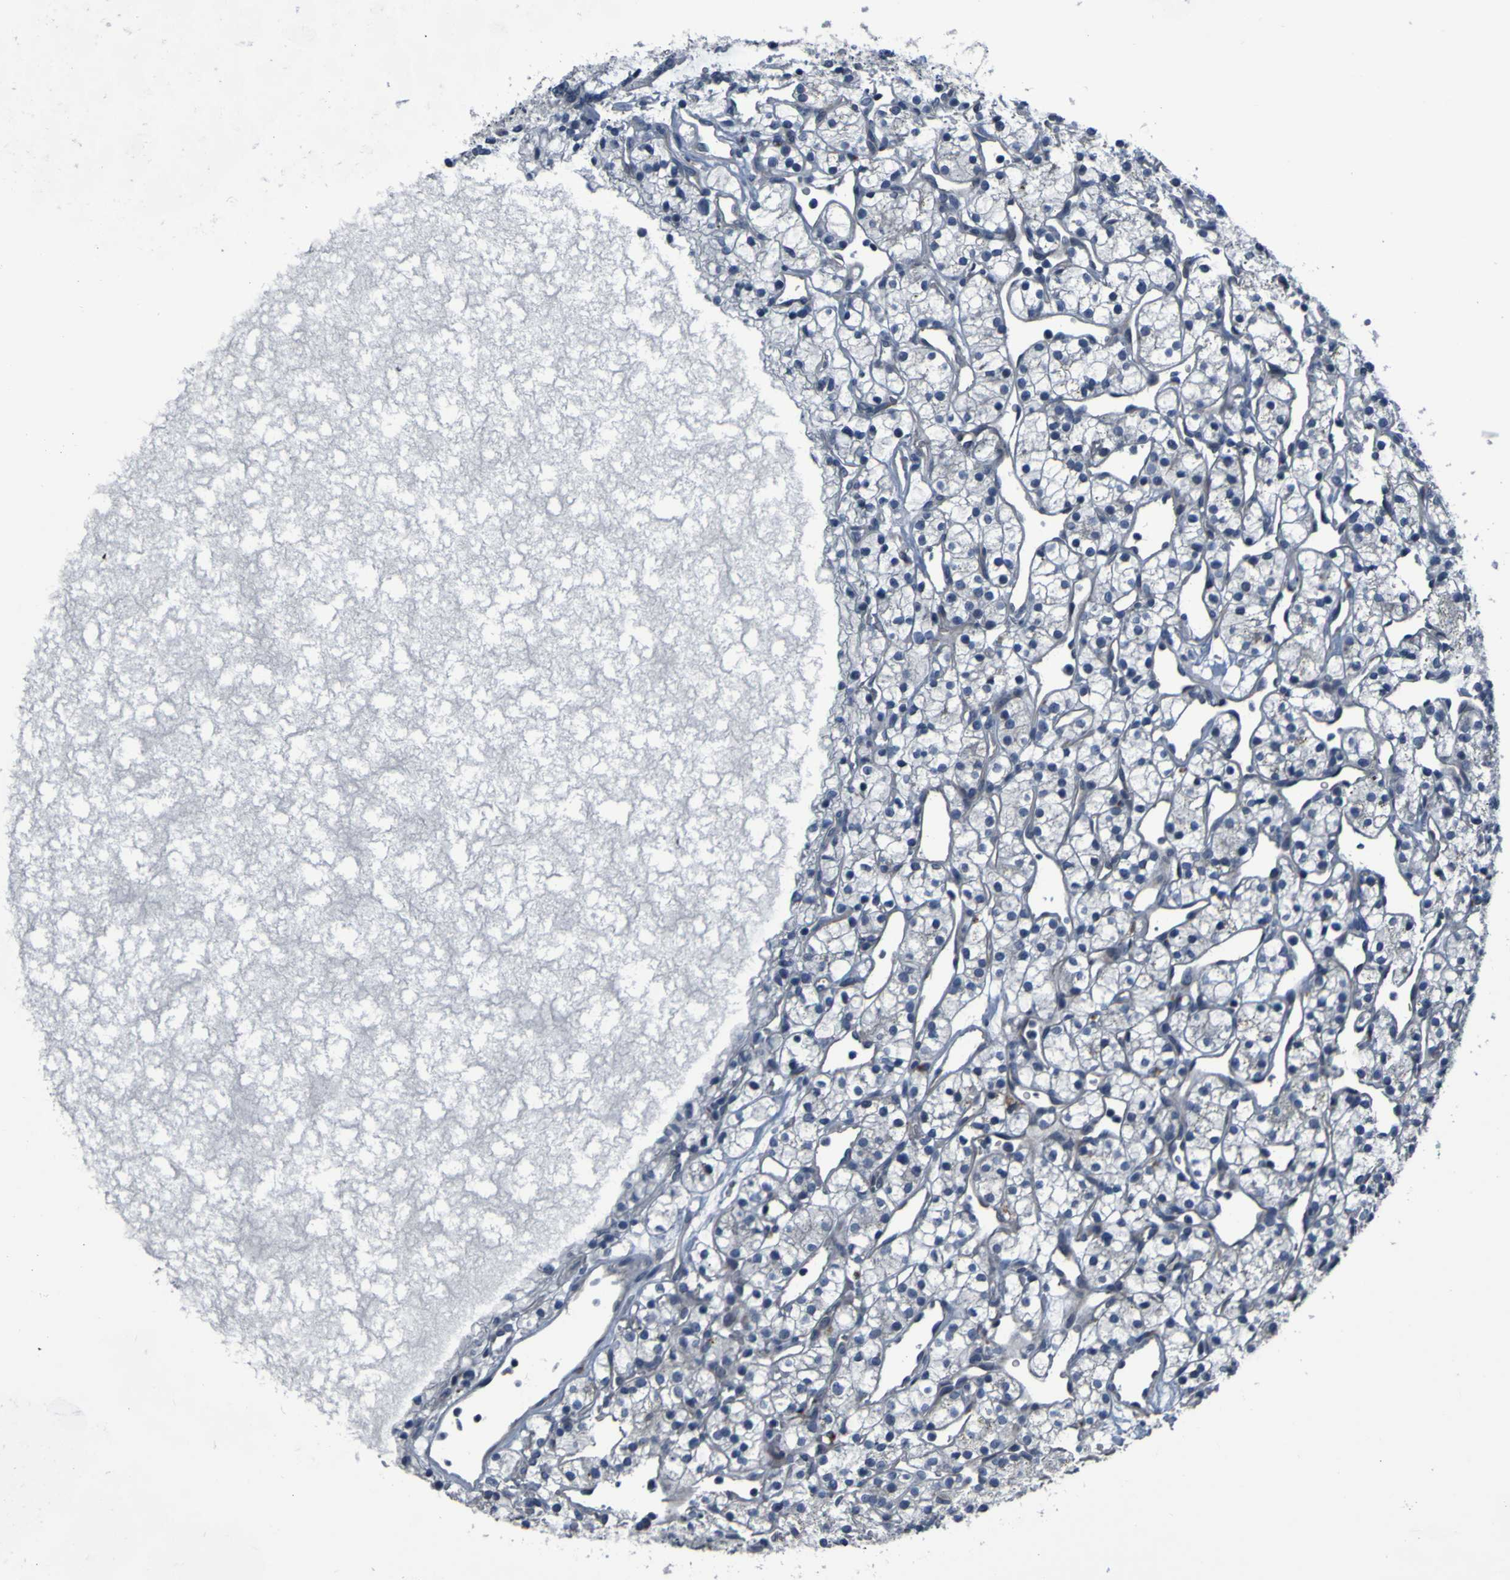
{"staining": {"intensity": "negative", "quantity": "none", "location": "none"}, "tissue": "renal cancer", "cell_type": "Tumor cells", "image_type": "cancer", "snomed": [{"axis": "morphology", "description": "Adenocarcinoma, NOS"}, {"axis": "topography", "description": "Kidney"}], "caption": "Human renal cancer (adenocarcinoma) stained for a protein using IHC demonstrates no staining in tumor cells.", "gene": "OSTM1", "patient": {"sex": "female", "age": 60}}